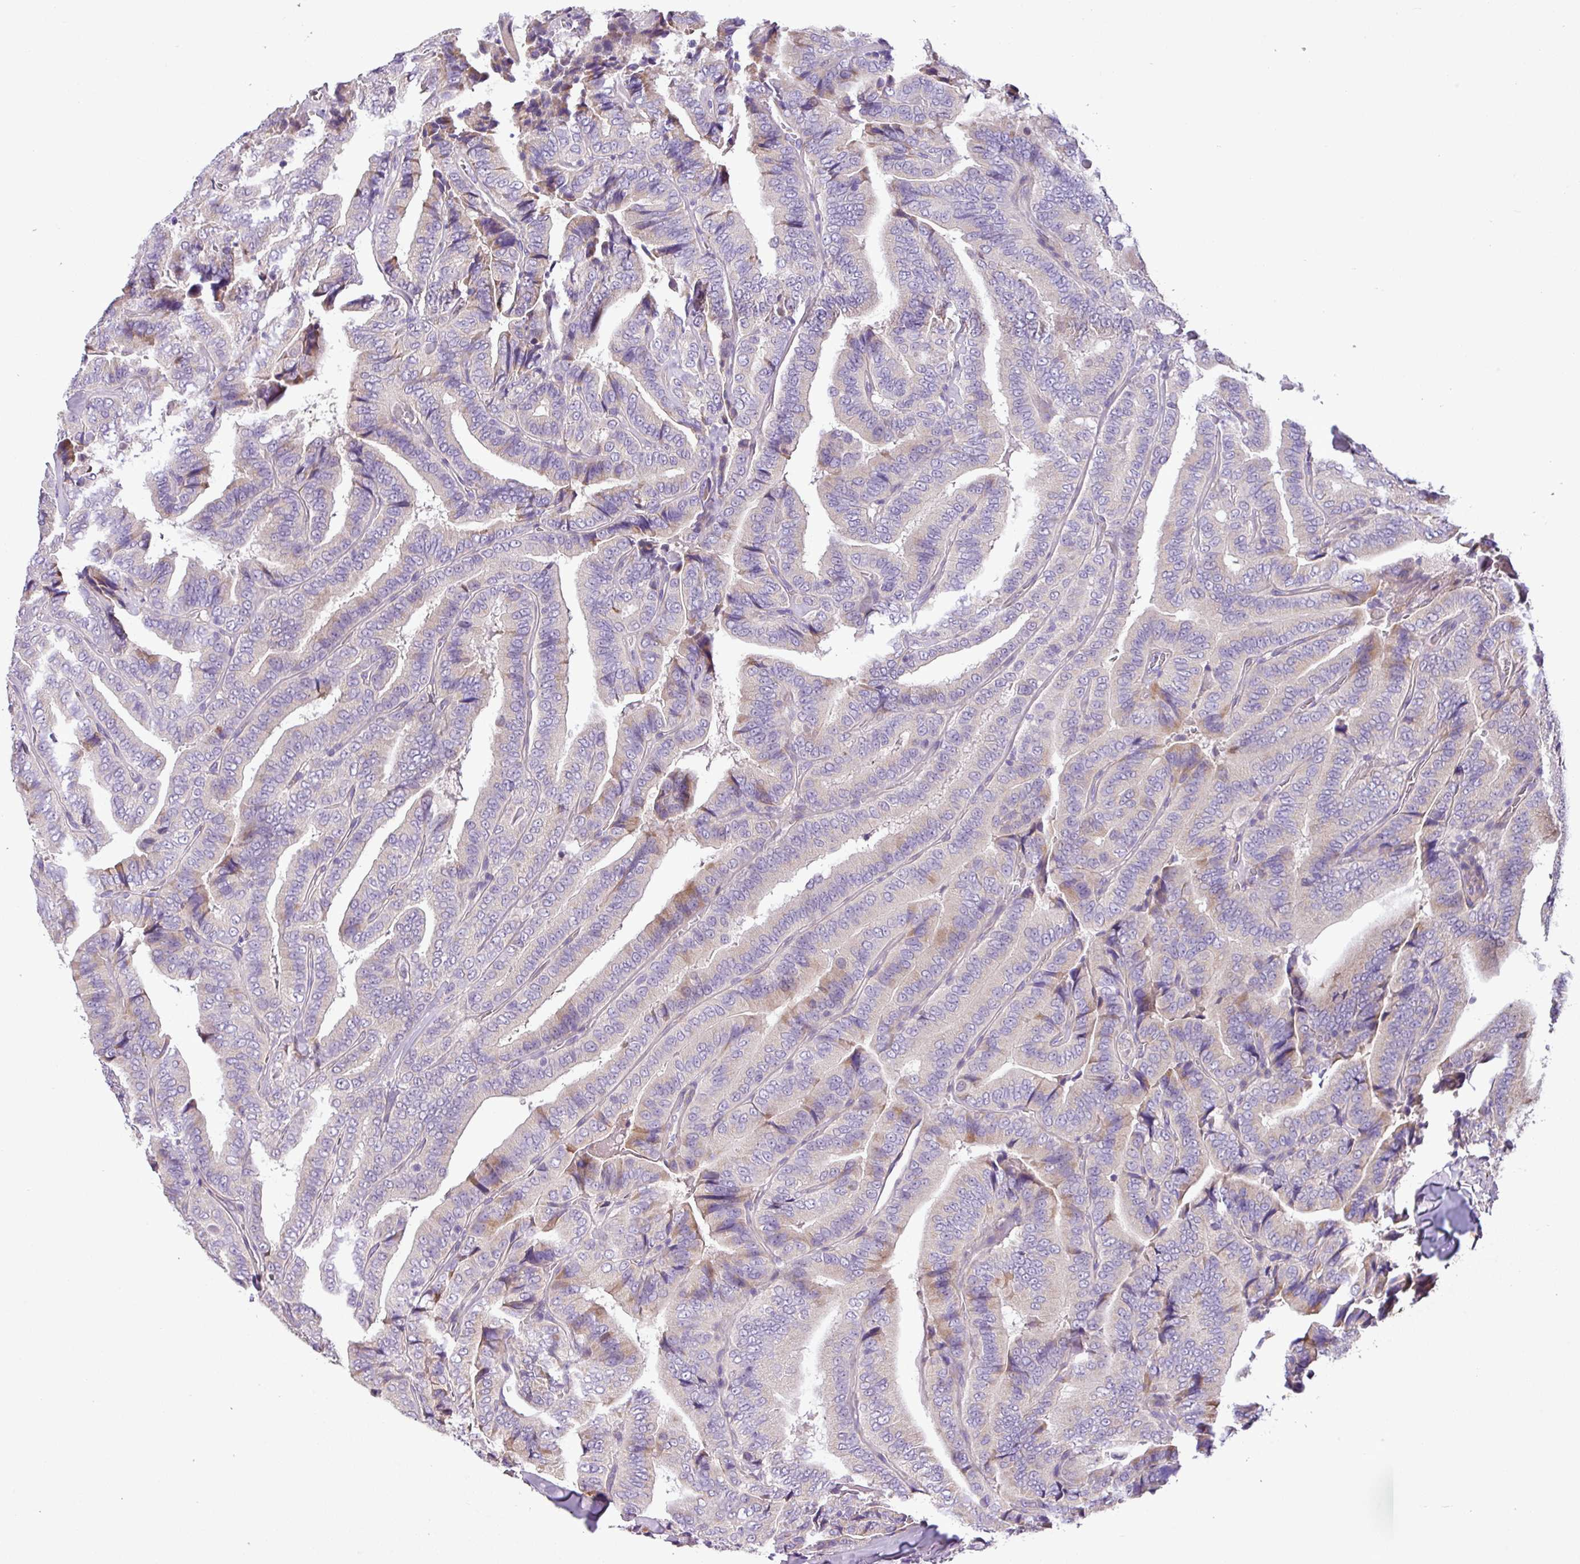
{"staining": {"intensity": "weak", "quantity": "<25%", "location": "cytoplasmic/membranous"}, "tissue": "thyroid cancer", "cell_type": "Tumor cells", "image_type": "cancer", "snomed": [{"axis": "morphology", "description": "Papillary adenocarcinoma, NOS"}, {"axis": "topography", "description": "Thyroid gland"}], "caption": "Micrograph shows no protein staining in tumor cells of thyroid cancer (papillary adenocarcinoma) tissue. The staining was performed using DAB to visualize the protein expression in brown, while the nuclei were stained in blue with hematoxylin (Magnification: 20x).", "gene": "MOCS3", "patient": {"sex": "male", "age": 61}}